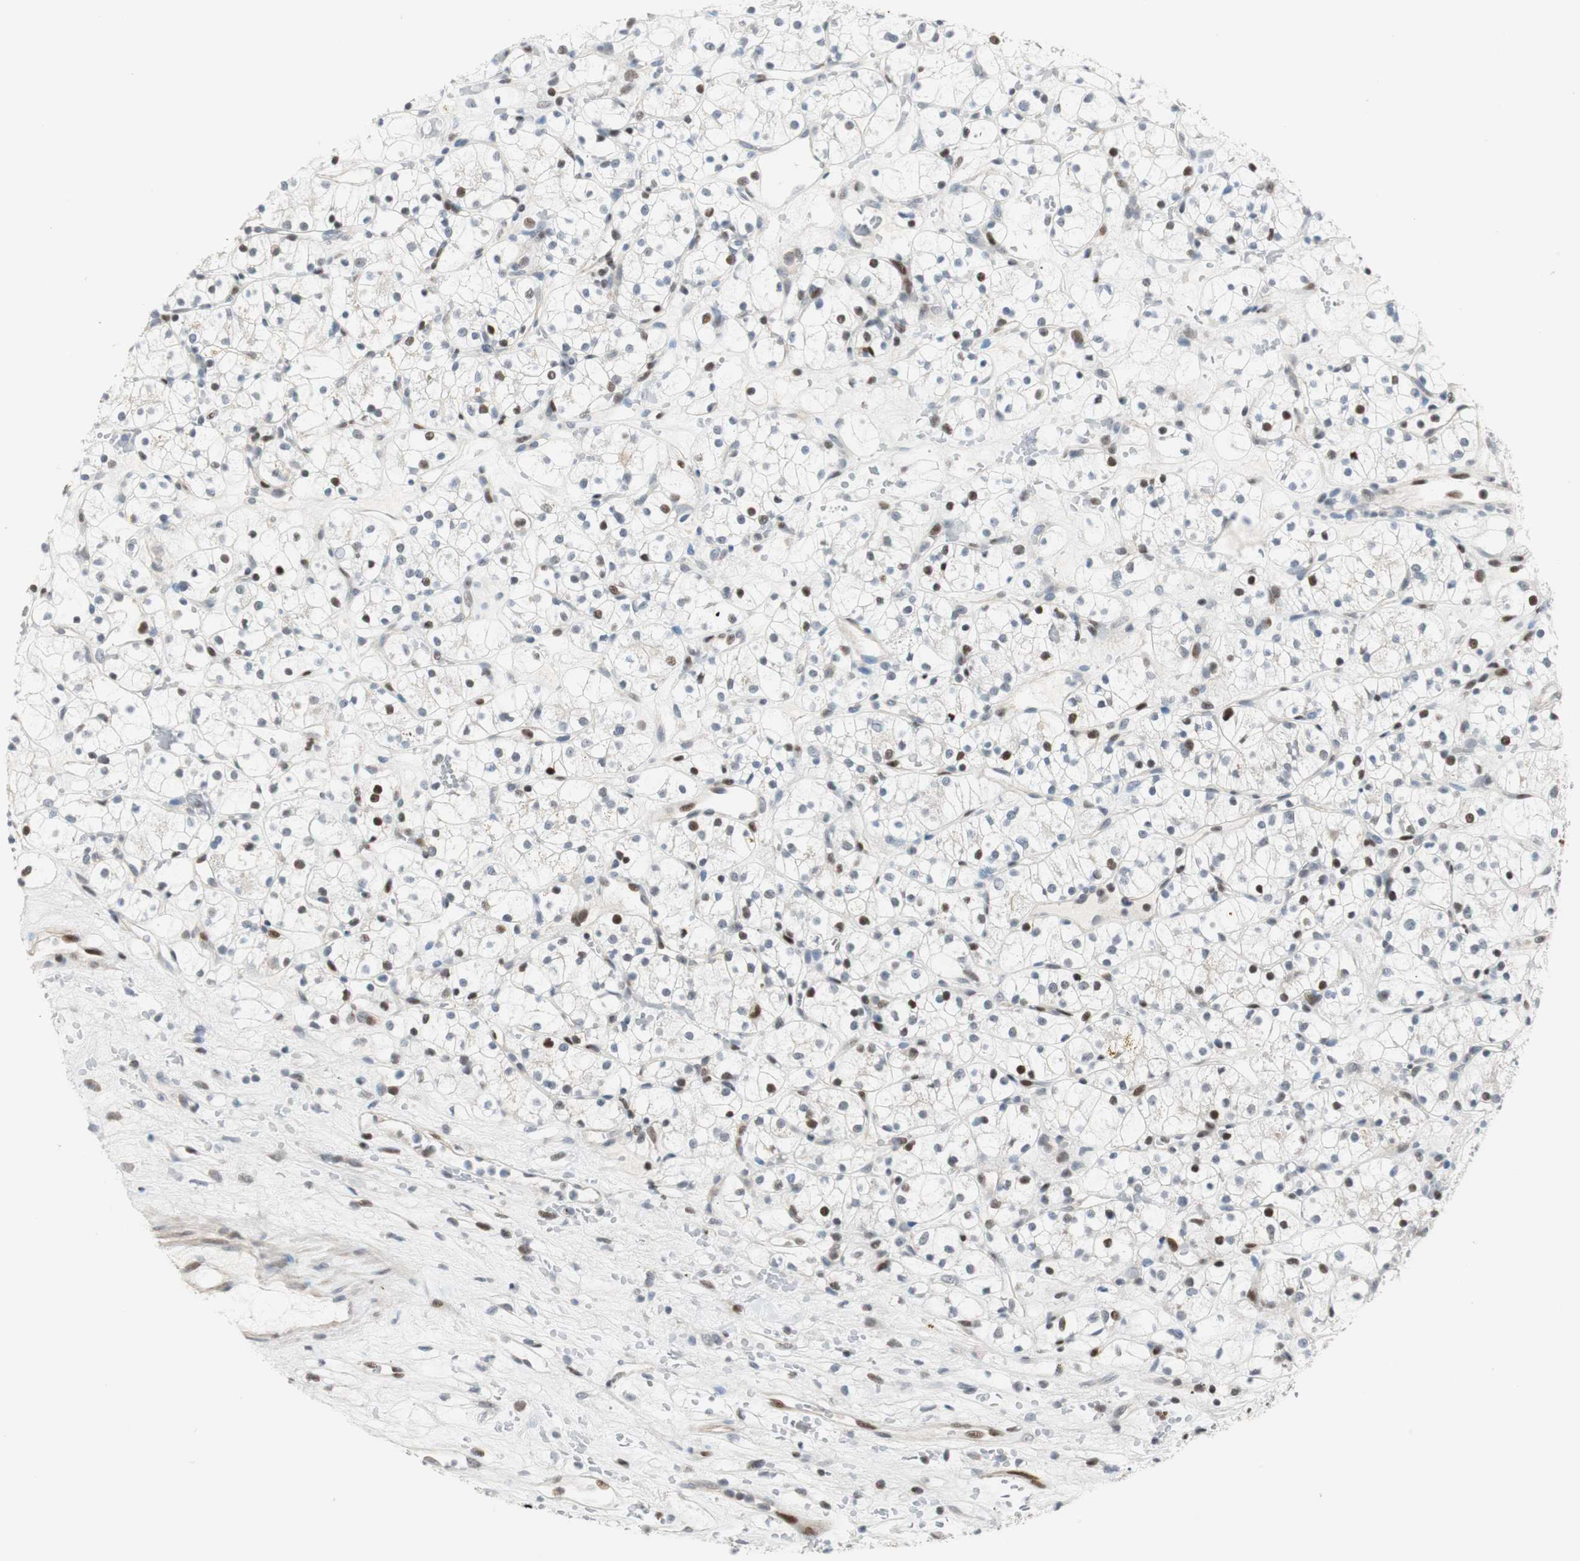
{"staining": {"intensity": "strong", "quantity": "<25%", "location": "nuclear"}, "tissue": "renal cancer", "cell_type": "Tumor cells", "image_type": "cancer", "snomed": [{"axis": "morphology", "description": "Adenocarcinoma, NOS"}, {"axis": "topography", "description": "Kidney"}], "caption": "Immunohistochemical staining of human renal adenocarcinoma shows medium levels of strong nuclear expression in approximately <25% of tumor cells. (Stains: DAB in brown, nuclei in blue, Microscopy: brightfield microscopy at high magnification).", "gene": "RAD1", "patient": {"sex": "female", "age": 60}}